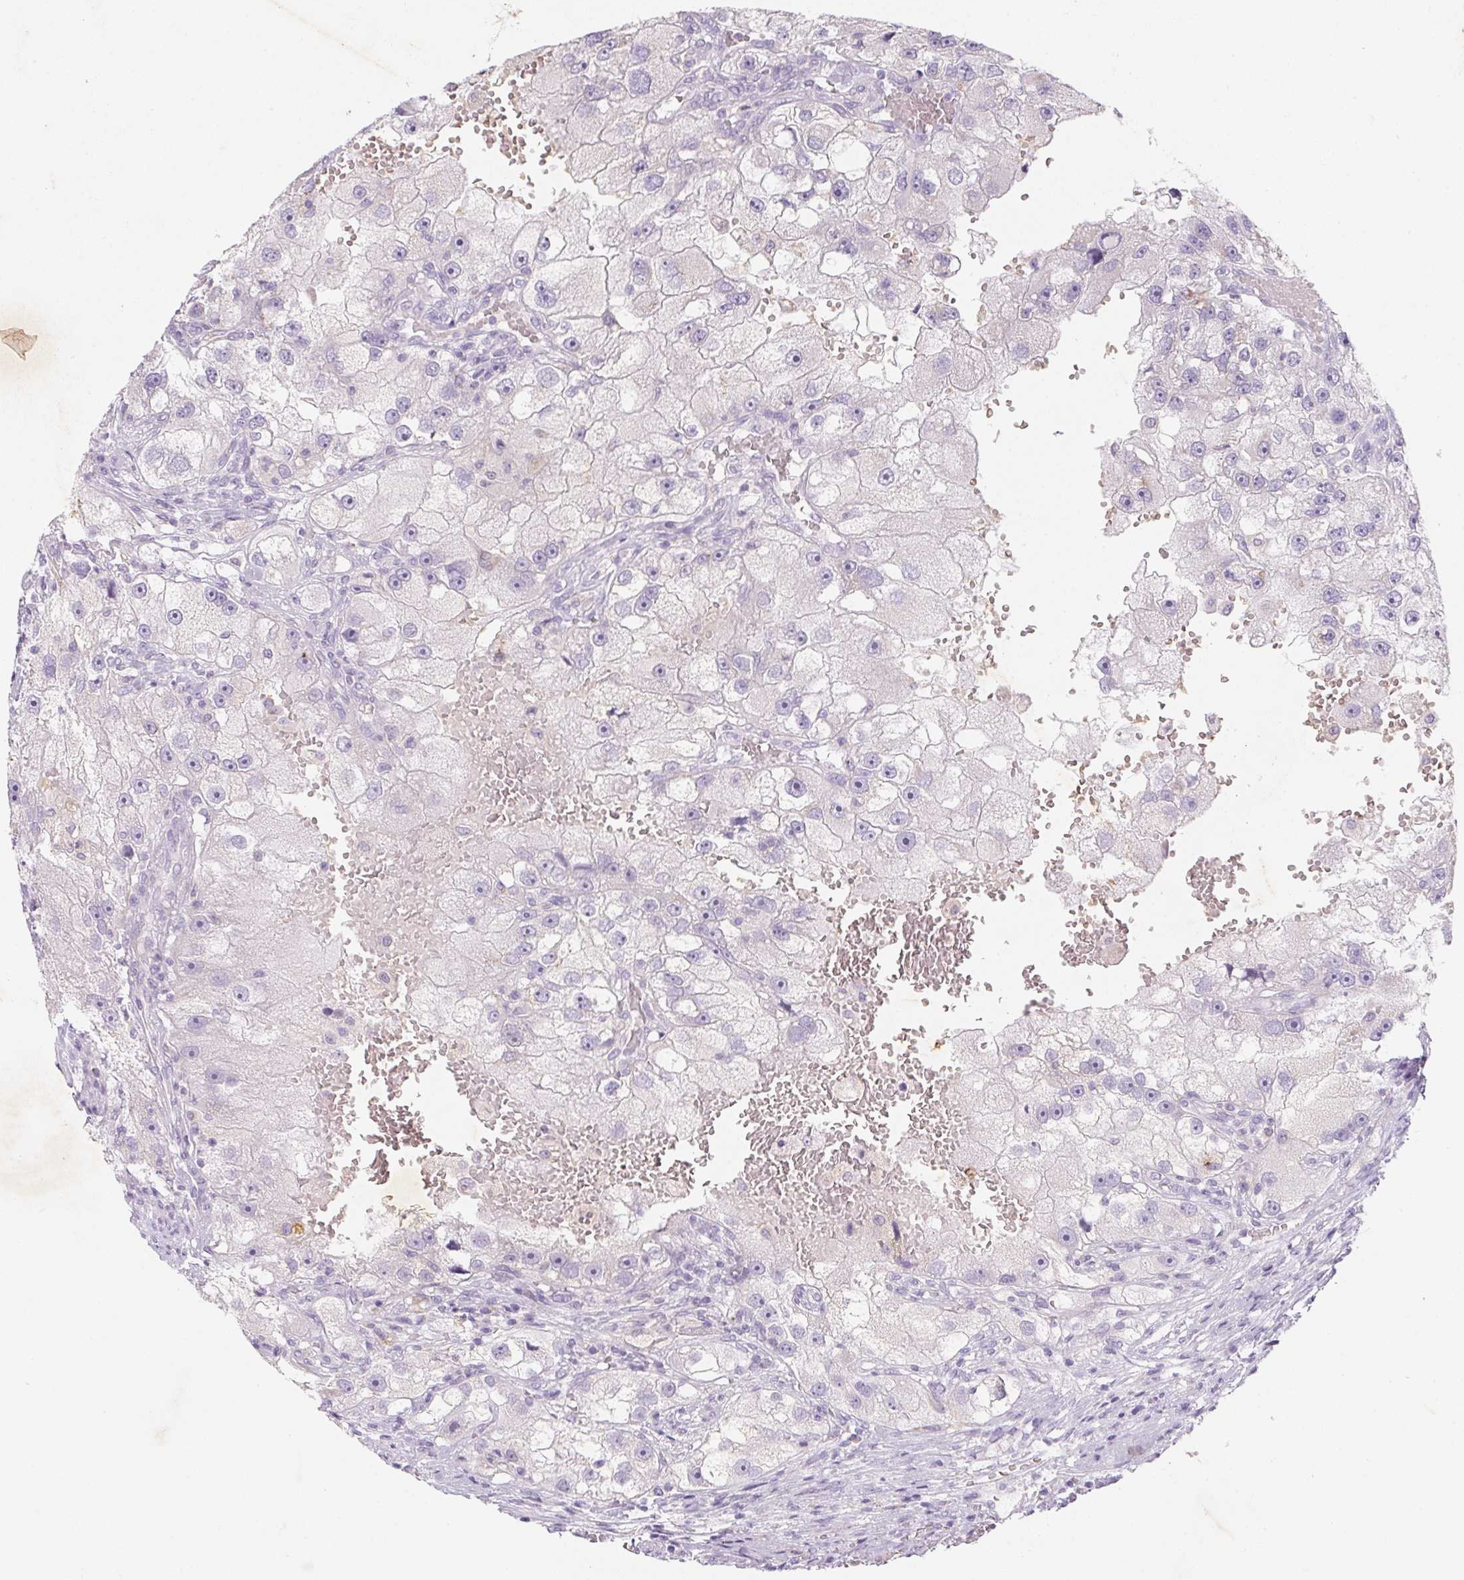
{"staining": {"intensity": "negative", "quantity": "none", "location": "none"}, "tissue": "renal cancer", "cell_type": "Tumor cells", "image_type": "cancer", "snomed": [{"axis": "morphology", "description": "Adenocarcinoma, NOS"}, {"axis": "topography", "description": "Kidney"}], "caption": "This is an IHC photomicrograph of human adenocarcinoma (renal). There is no positivity in tumor cells.", "gene": "DCD", "patient": {"sex": "male", "age": 63}}